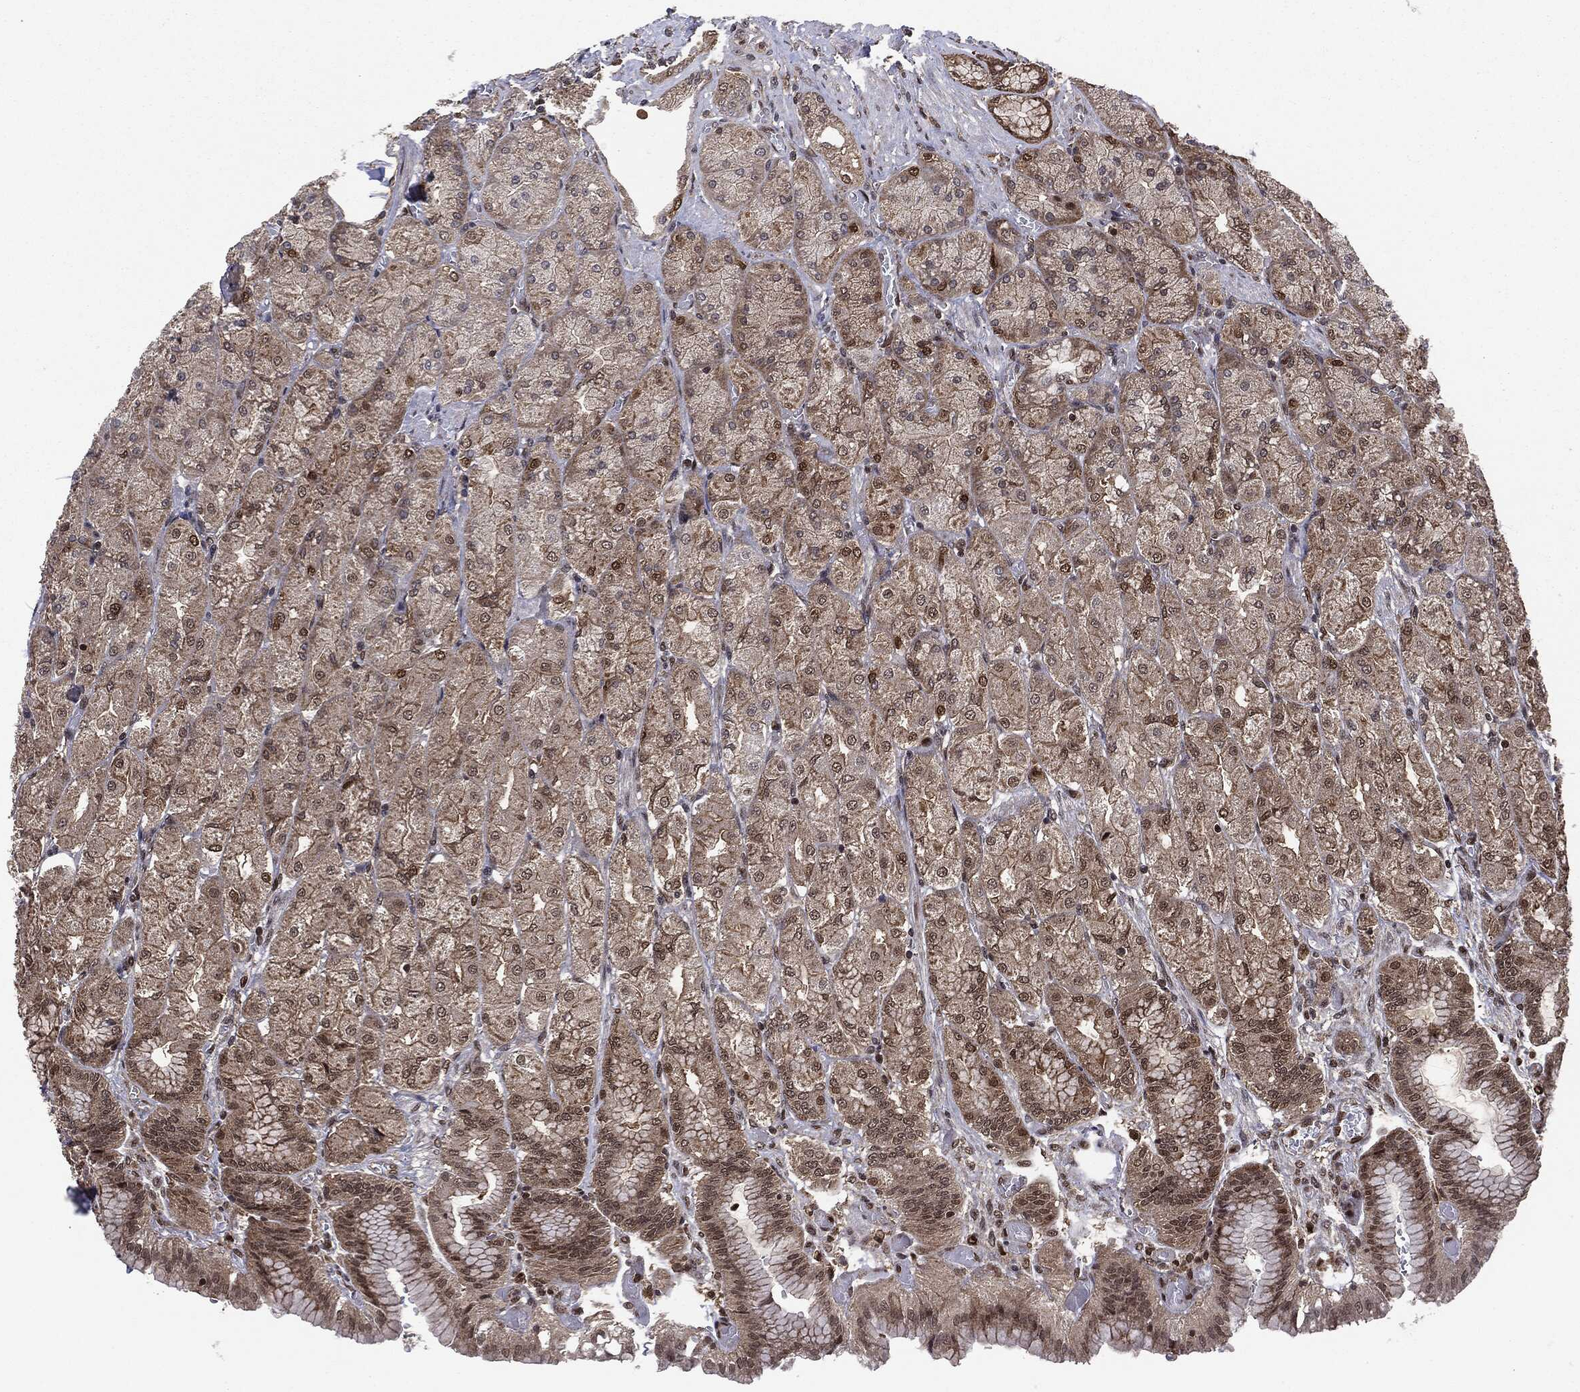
{"staining": {"intensity": "weak", "quantity": "25%-75%", "location": "cytoplasmic/membranous,nuclear"}, "tissue": "stomach", "cell_type": "Glandular cells", "image_type": "normal", "snomed": [{"axis": "morphology", "description": "Normal tissue, NOS"}, {"axis": "morphology", "description": "Adenocarcinoma, NOS"}, {"axis": "morphology", "description": "Adenocarcinoma, High grade"}, {"axis": "topography", "description": "Stomach, upper"}, {"axis": "topography", "description": "Stomach"}], "caption": "Immunohistochemical staining of benign human stomach shows weak cytoplasmic/membranous,nuclear protein positivity in about 25%-75% of glandular cells.", "gene": "PTPA", "patient": {"sex": "female", "age": 65}}